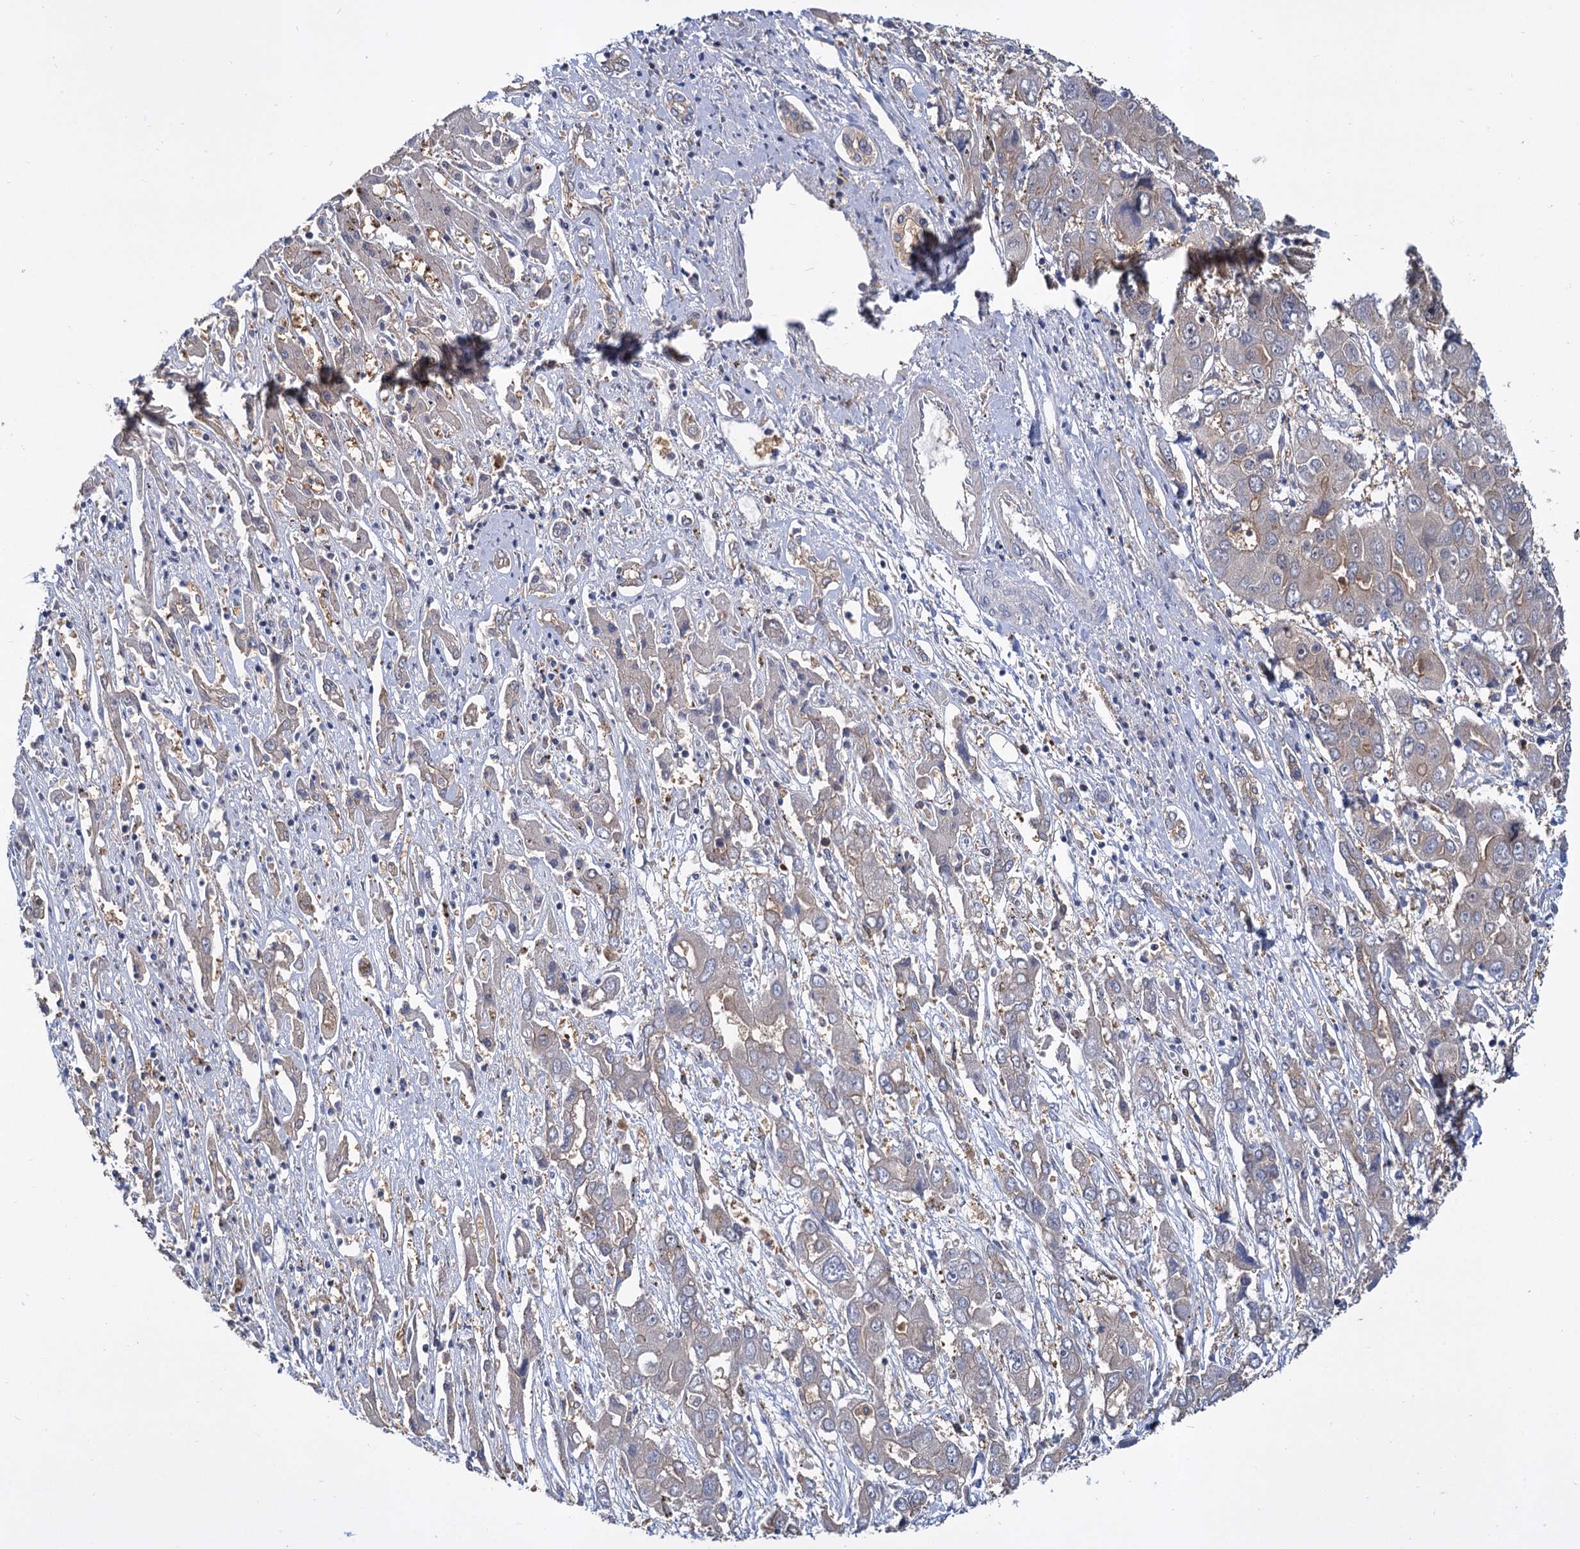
{"staining": {"intensity": "weak", "quantity": "<25%", "location": "cytoplasmic/membranous"}, "tissue": "liver cancer", "cell_type": "Tumor cells", "image_type": "cancer", "snomed": [{"axis": "morphology", "description": "Cholangiocarcinoma"}, {"axis": "topography", "description": "Liver"}], "caption": "High magnification brightfield microscopy of liver cholangiocarcinoma stained with DAB (3,3'-diaminobenzidine) (brown) and counterstained with hematoxylin (blue): tumor cells show no significant expression.", "gene": "GCLC", "patient": {"sex": "male", "age": 67}}